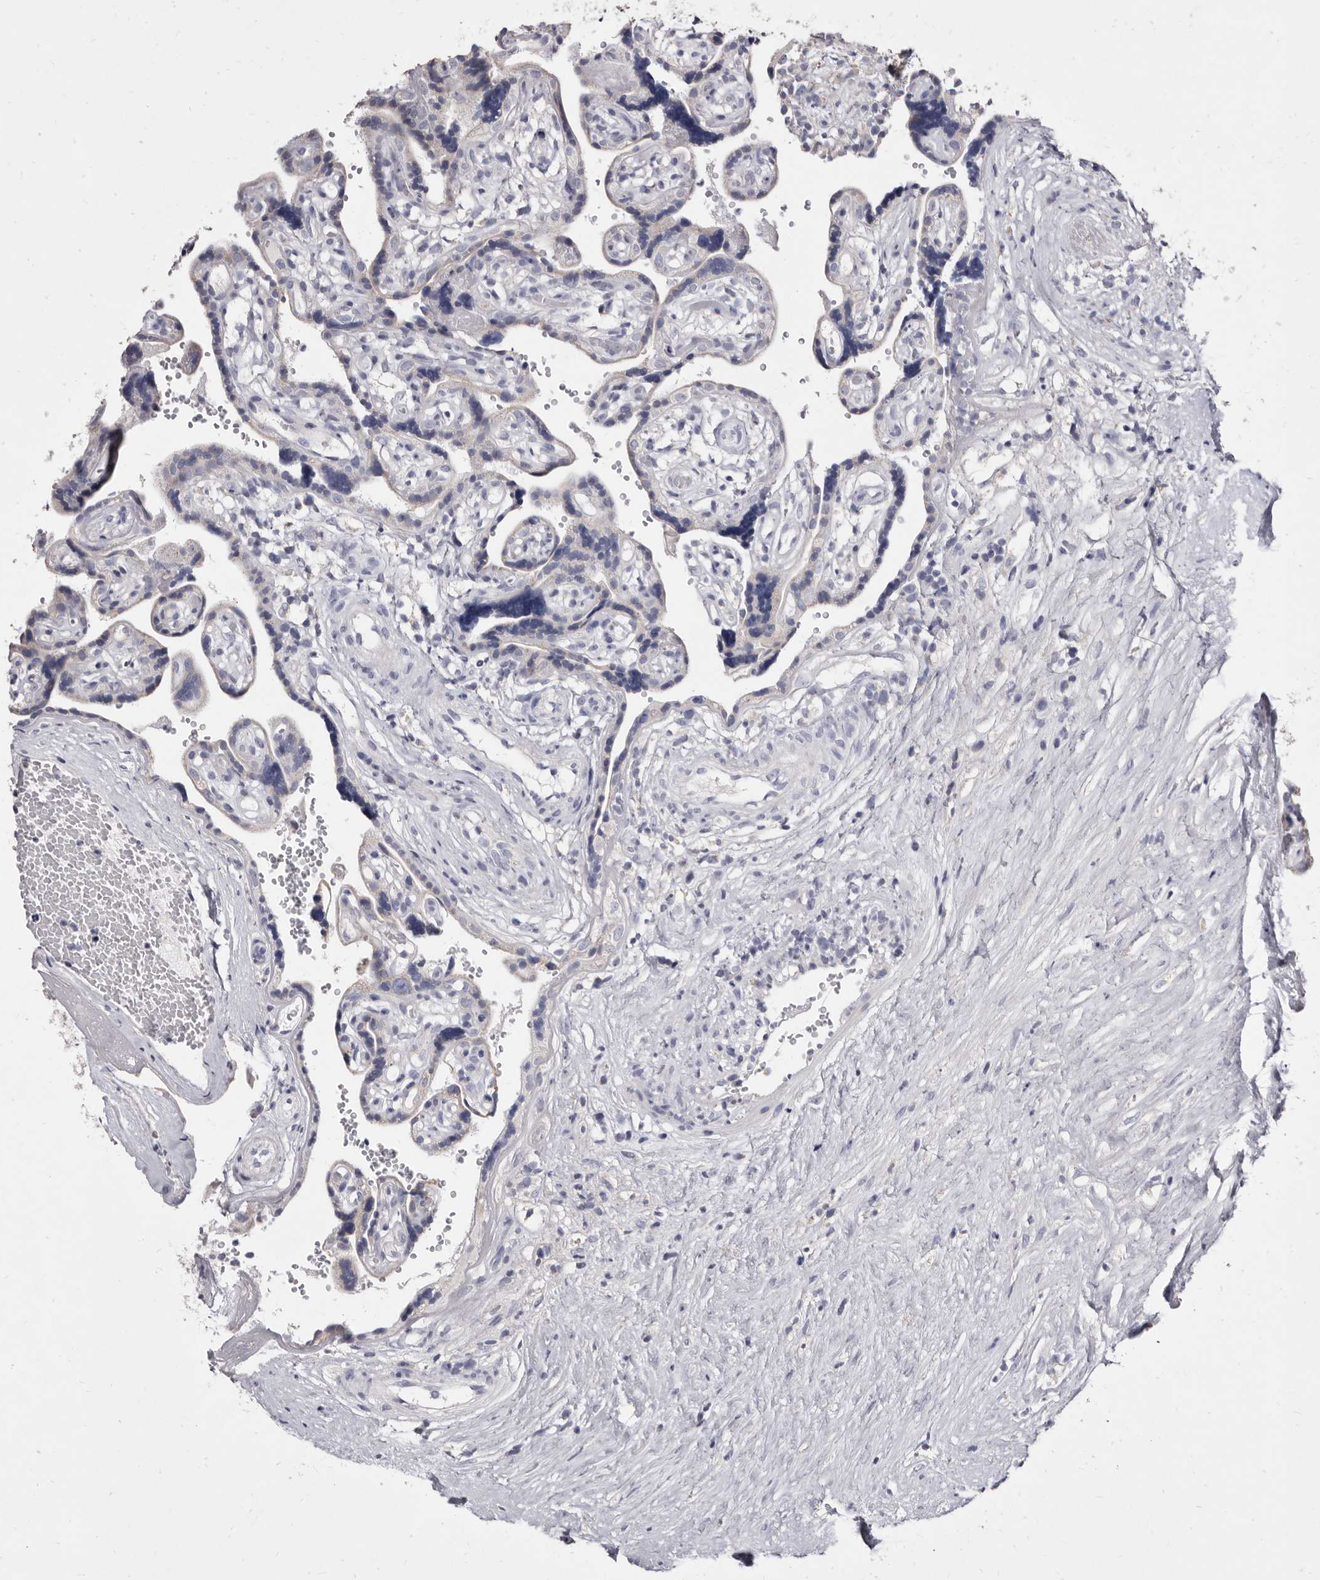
{"staining": {"intensity": "weak", "quantity": "<25%", "location": "cytoplasmic/membranous"}, "tissue": "placenta", "cell_type": "Decidual cells", "image_type": "normal", "snomed": [{"axis": "morphology", "description": "Normal tissue, NOS"}, {"axis": "topography", "description": "Placenta"}], "caption": "An immunohistochemistry histopathology image of normal placenta is shown. There is no staining in decidual cells of placenta.", "gene": "CYP2E1", "patient": {"sex": "female", "age": 30}}